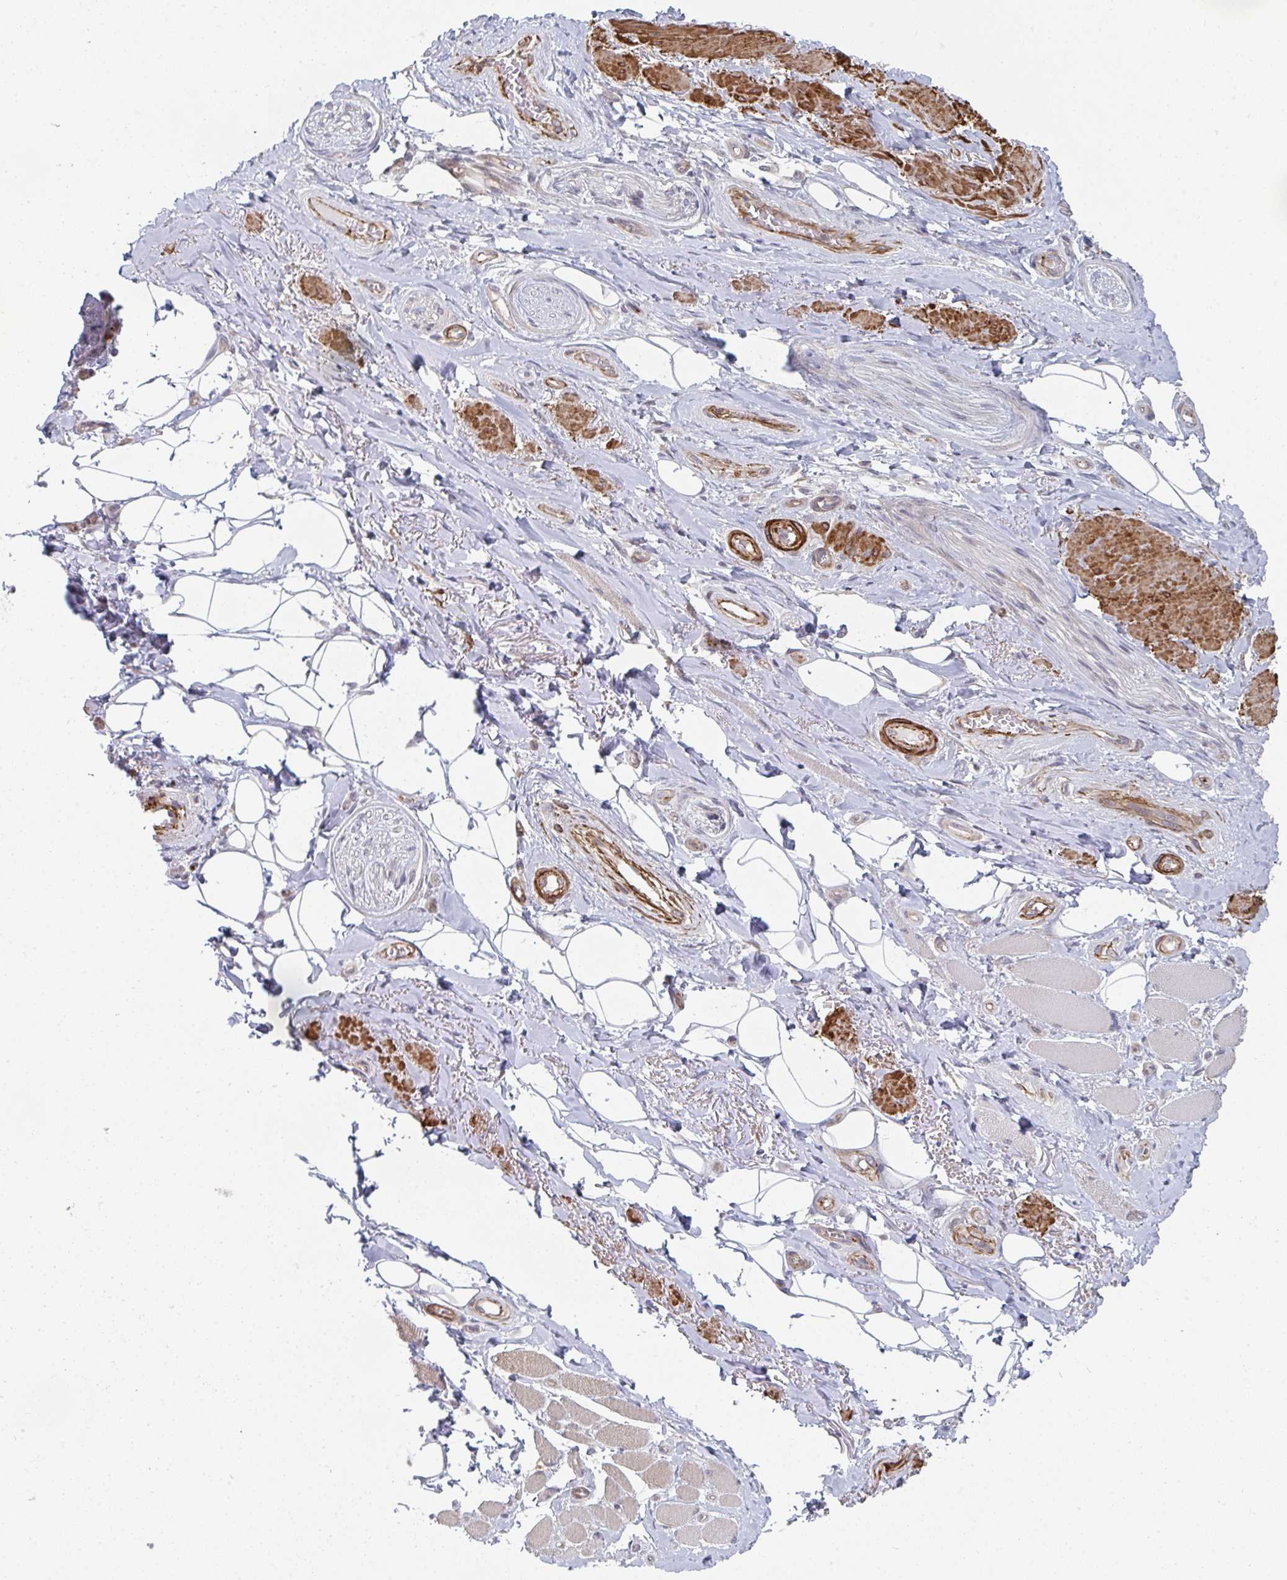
{"staining": {"intensity": "negative", "quantity": "none", "location": "none"}, "tissue": "adipose tissue", "cell_type": "Adipocytes", "image_type": "normal", "snomed": [{"axis": "morphology", "description": "Normal tissue, NOS"}, {"axis": "topography", "description": "Anal"}, {"axis": "topography", "description": "Peripheral nerve tissue"}], "caption": "The micrograph displays no significant staining in adipocytes of adipose tissue. (DAB IHC visualized using brightfield microscopy, high magnification).", "gene": "NEURL4", "patient": {"sex": "male", "age": 53}}